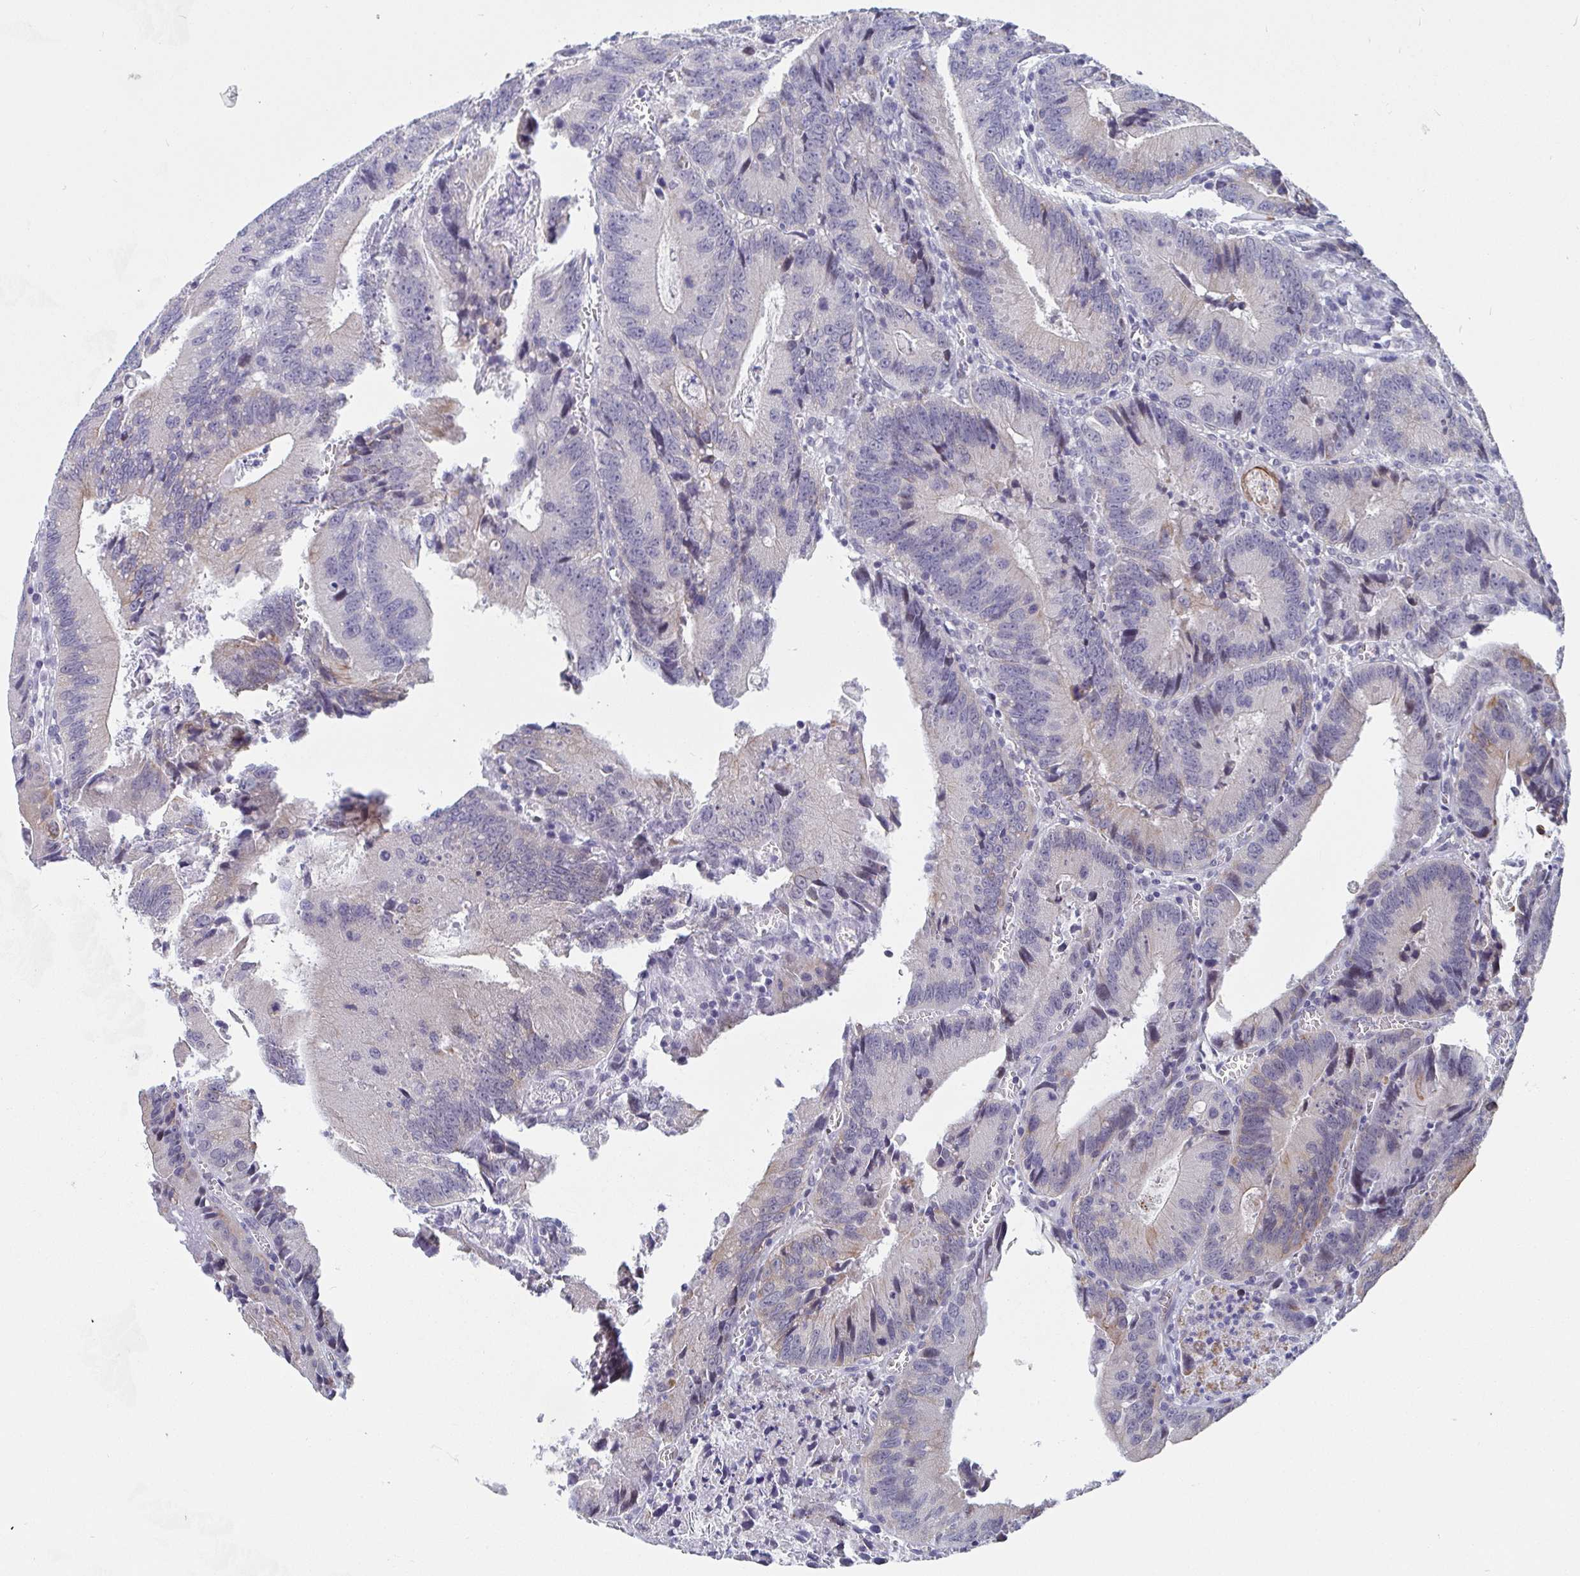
{"staining": {"intensity": "weak", "quantity": "<25%", "location": "cytoplasmic/membranous"}, "tissue": "colorectal cancer", "cell_type": "Tumor cells", "image_type": "cancer", "snomed": [{"axis": "morphology", "description": "Adenocarcinoma, NOS"}, {"axis": "topography", "description": "Rectum"}], "caption": "DAB immunohistochemical staining of human colorectal cancer displays no significant positivity in tumor cells.", "gene": "FAM156B", "patient": {"sex": "female", "age": 81}}